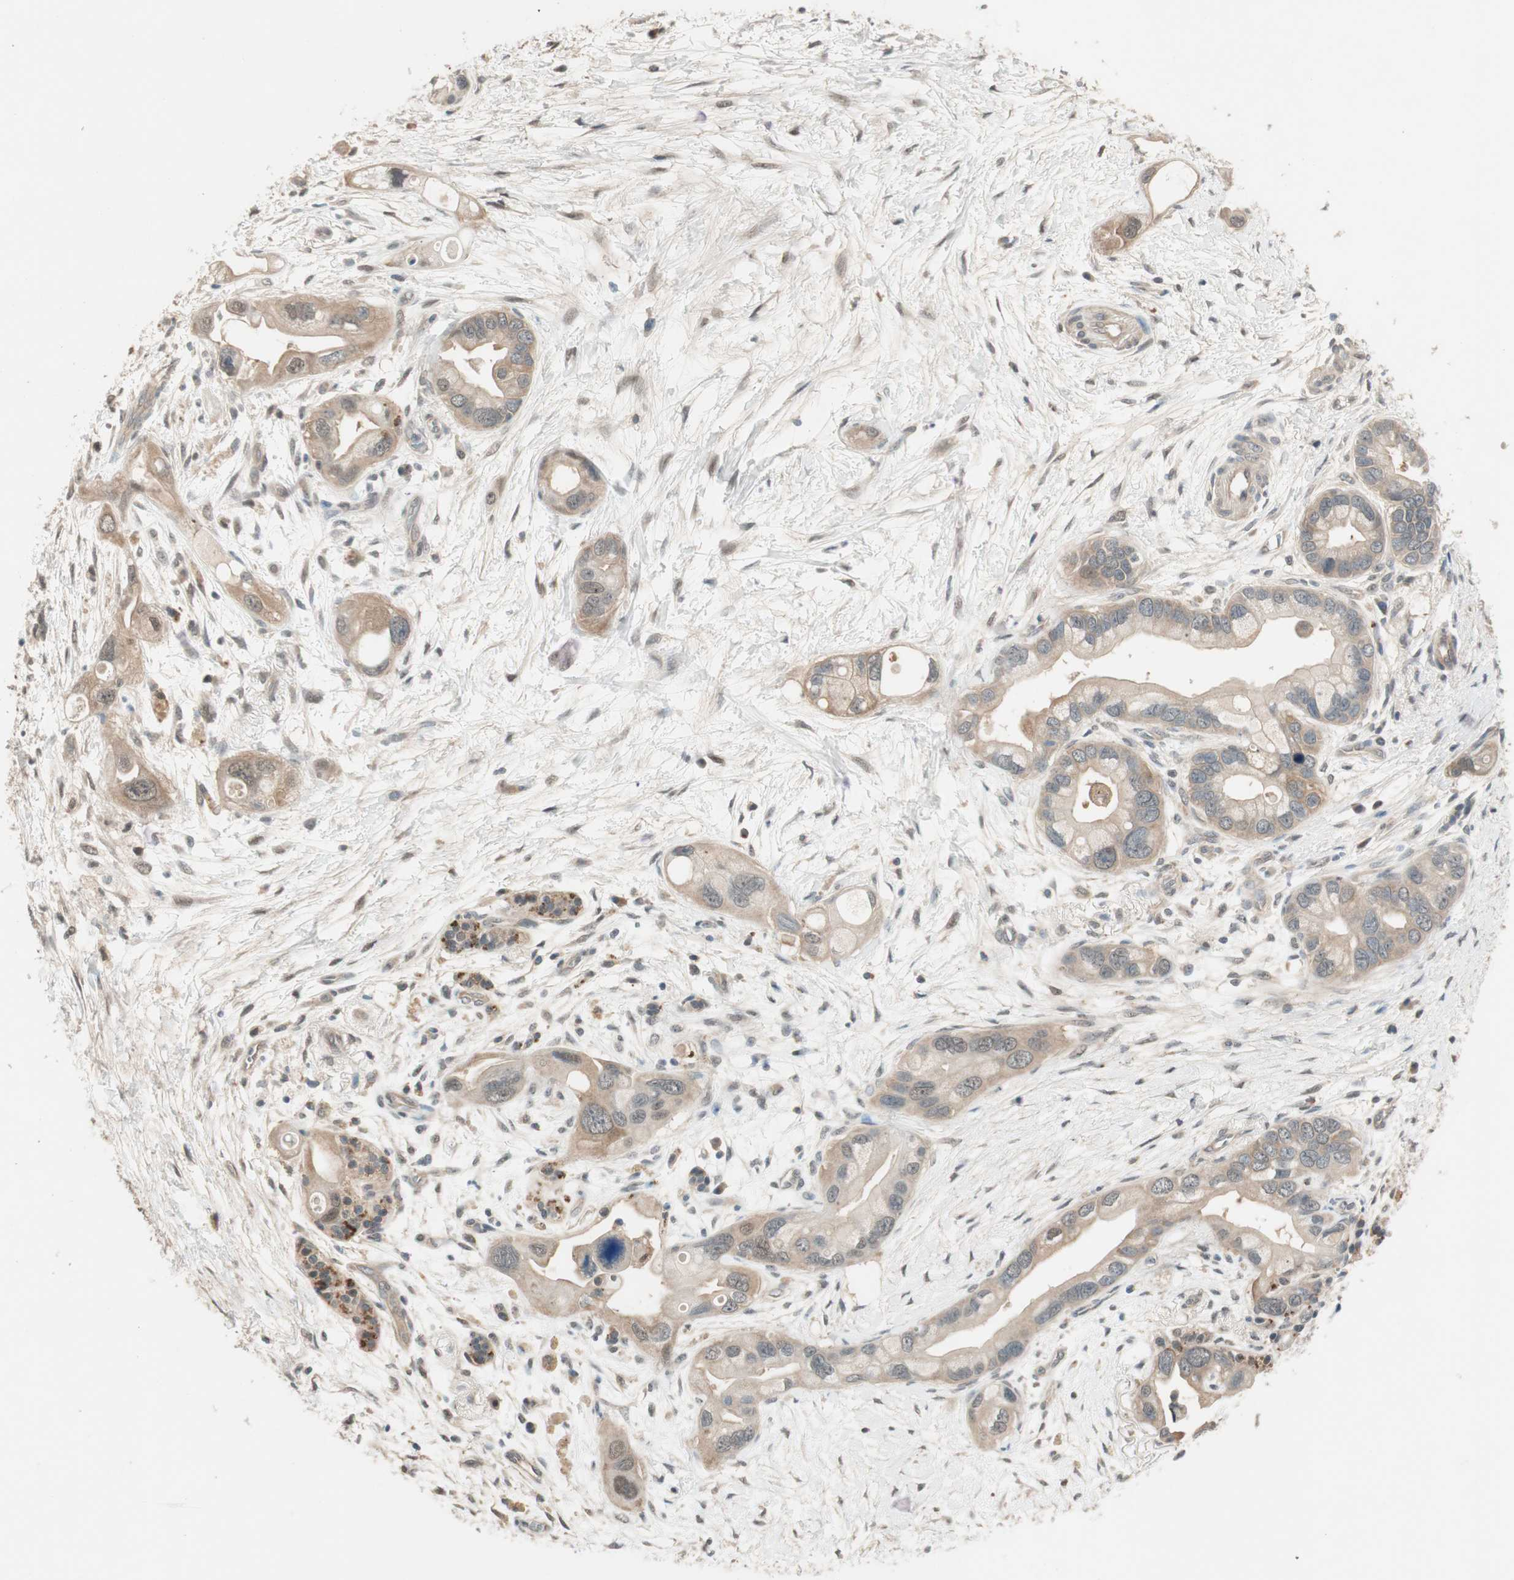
{"staining": {"intensity": "weak", "quantity": ">75%", "location": "cytoplasmic/membranous"}, "tissue": "pancreatic cancer", "cell_type": "Tumor cells", "image_type": "cancer", "snomed": [{"axis": "morphology", "description": "Adenocarcinoma, NOS"}, {"axis": "topography", "description": "Pancreas"}], "caption": "A brown stain highlights weak cytoplasmic/membranous staining of a protein in human pancreatic adenocarcinoma tumor cells.", "gene": "PSMD8", "patient": {"sex": "female", "age": 77}}